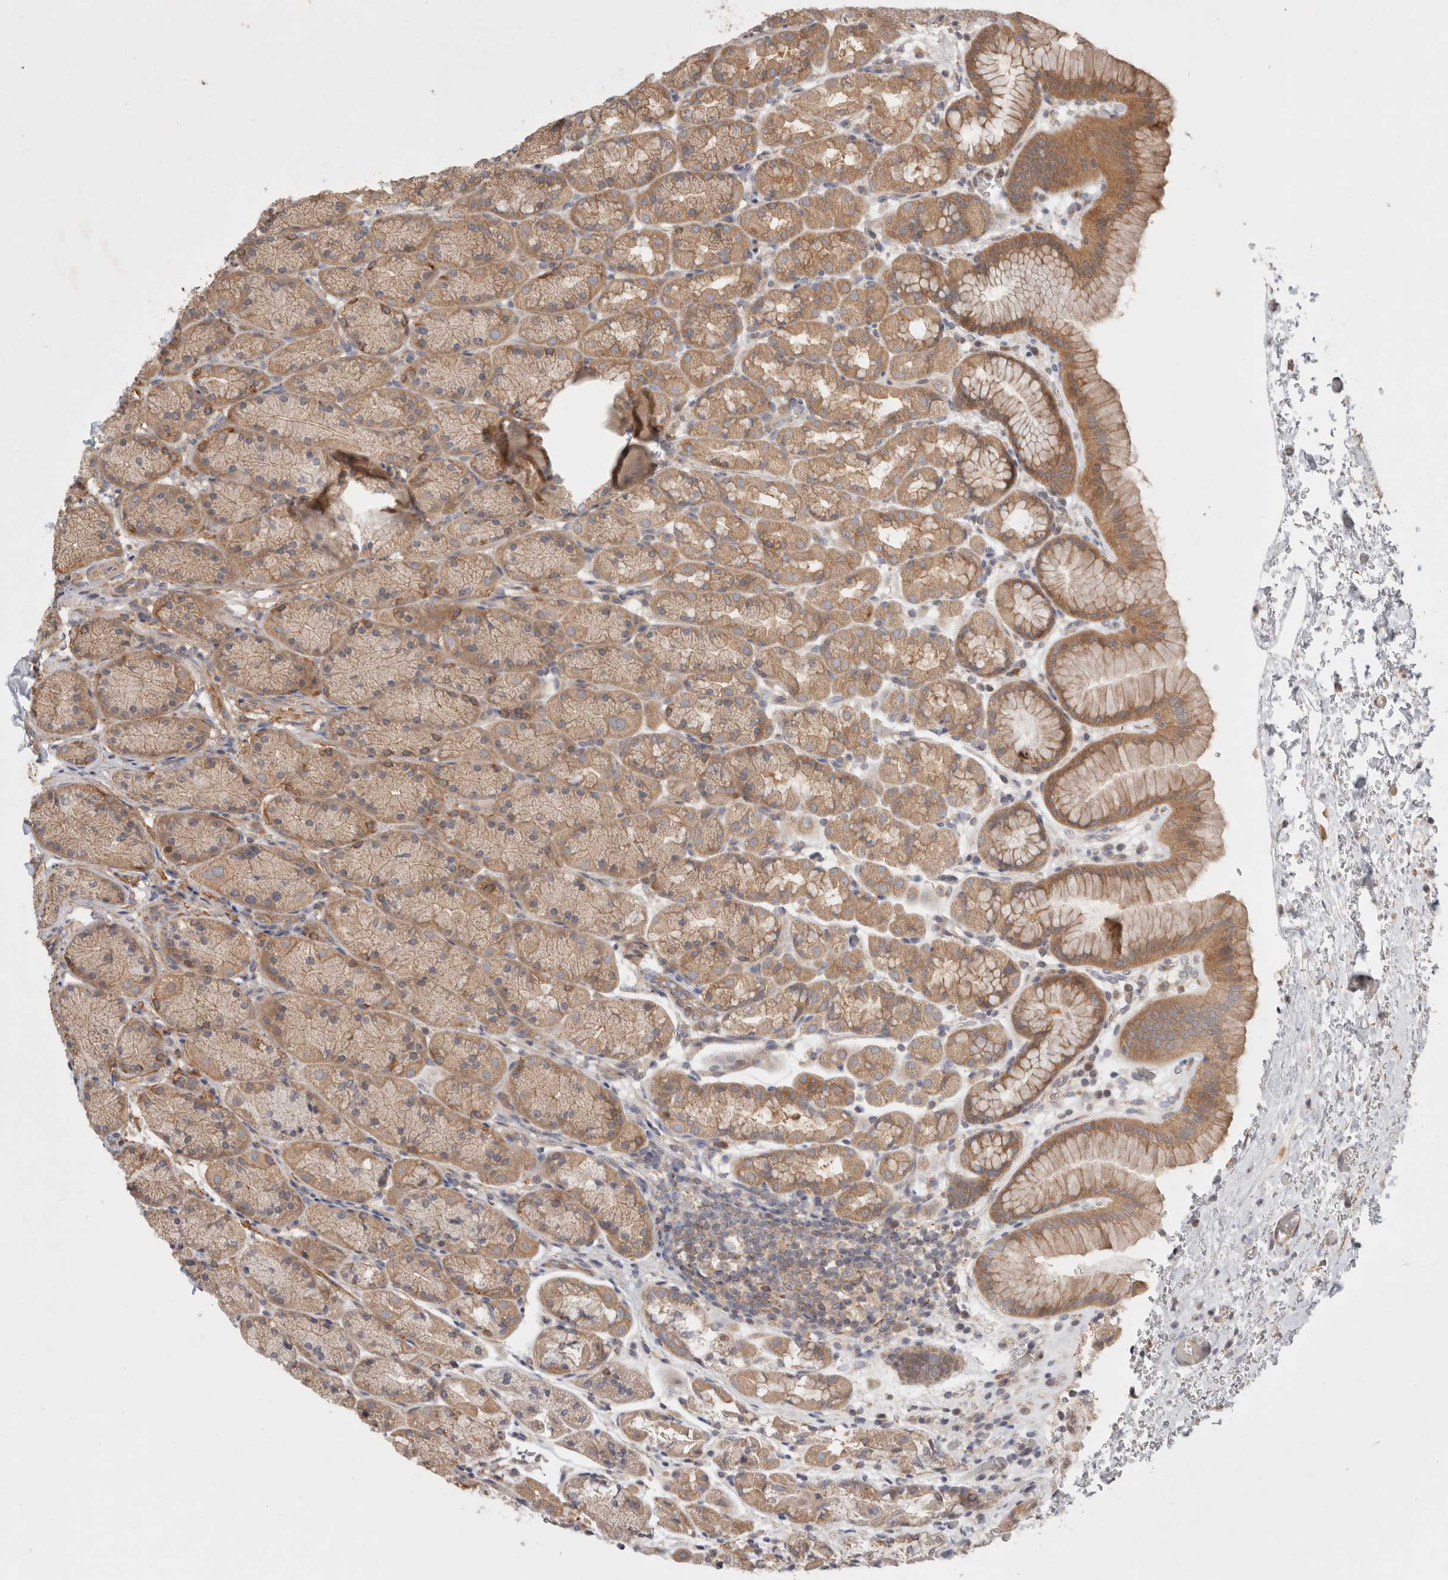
{"staining": {"intensity": "moderate", "quantity": ">75%", "location": "cytoplasmic/membranous"}, "tissue": "stomach", "cell_type": "Glandular cells", "image_type": "normal", "snomed": [{"axis": "morphology", "description": "Normal tissue, NOS"}, {"axis": "topography", "description": "Stomach"}], "caption": "Stomach stained with DAB (3,3'-diaminobenzidine) immunohistochemistry (IHC) demonstrates medium levels of moderate cytoplasmic/membranous expression in approximately >75% of glandular cells. (Brightfield microscopy of DAB IHC at high magnification).", "gene": "HROB", "patient": {"sex": "male", "age": 42}}